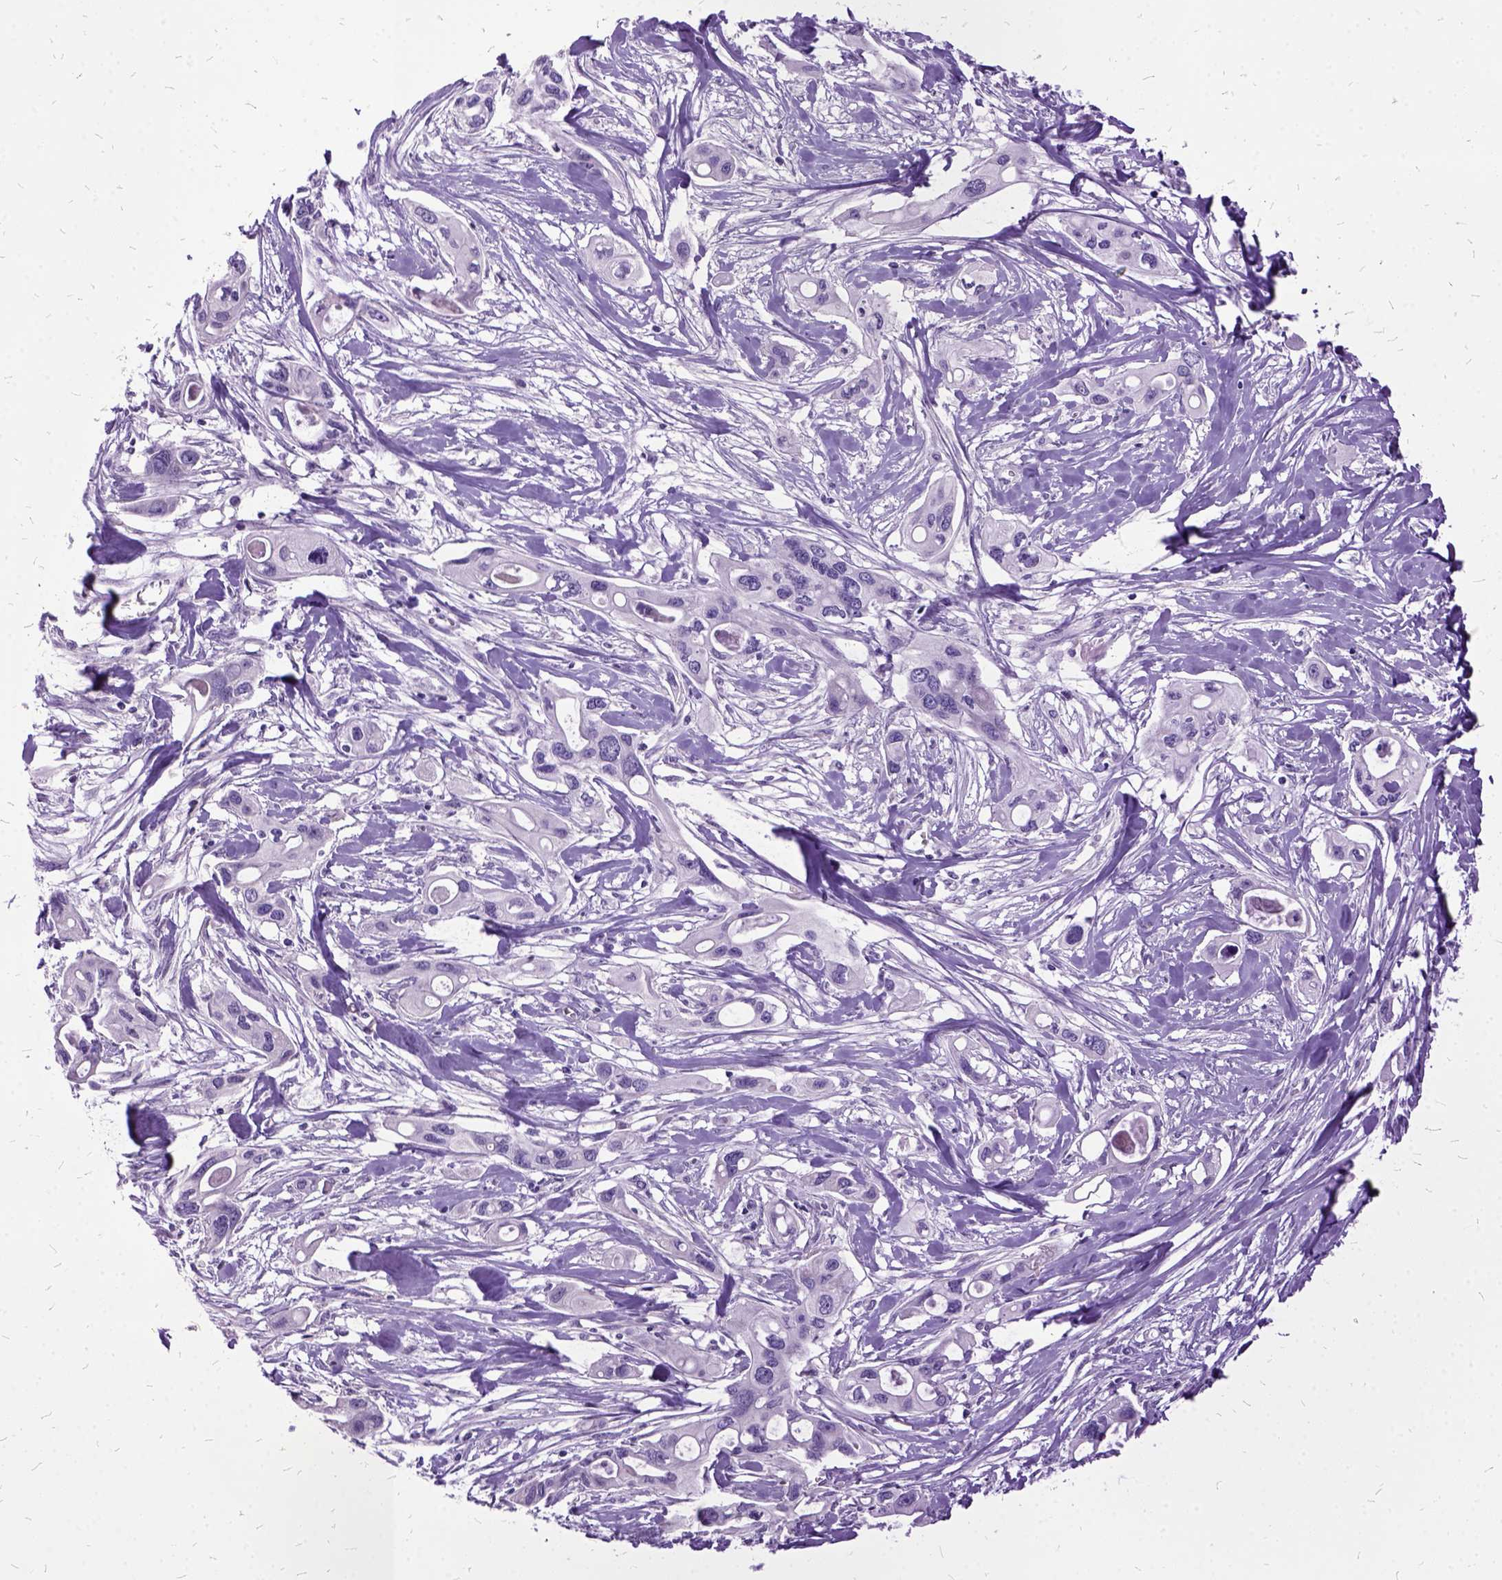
{"staining": {"intensity": "negative", "quantity": "none", "location": "none"}, "tissue": "pancreatic cancer", "cell_type": "Tumor cells", "image_type": "cancer", "snomed": [{"axis": "morphology", "description": "Adenocarcinoma, NOS"}, {"axis": "topography", "description": "Pancreas"}], "caption": "DAB (3,3'-diaminobenzidine) immunohistochemical staining of human pancreatic cancer (adenocarcinoma) displays no significant positivity in tumor cells.", "gene": "MME", "patient": {"sex": "male", "age": 60}}